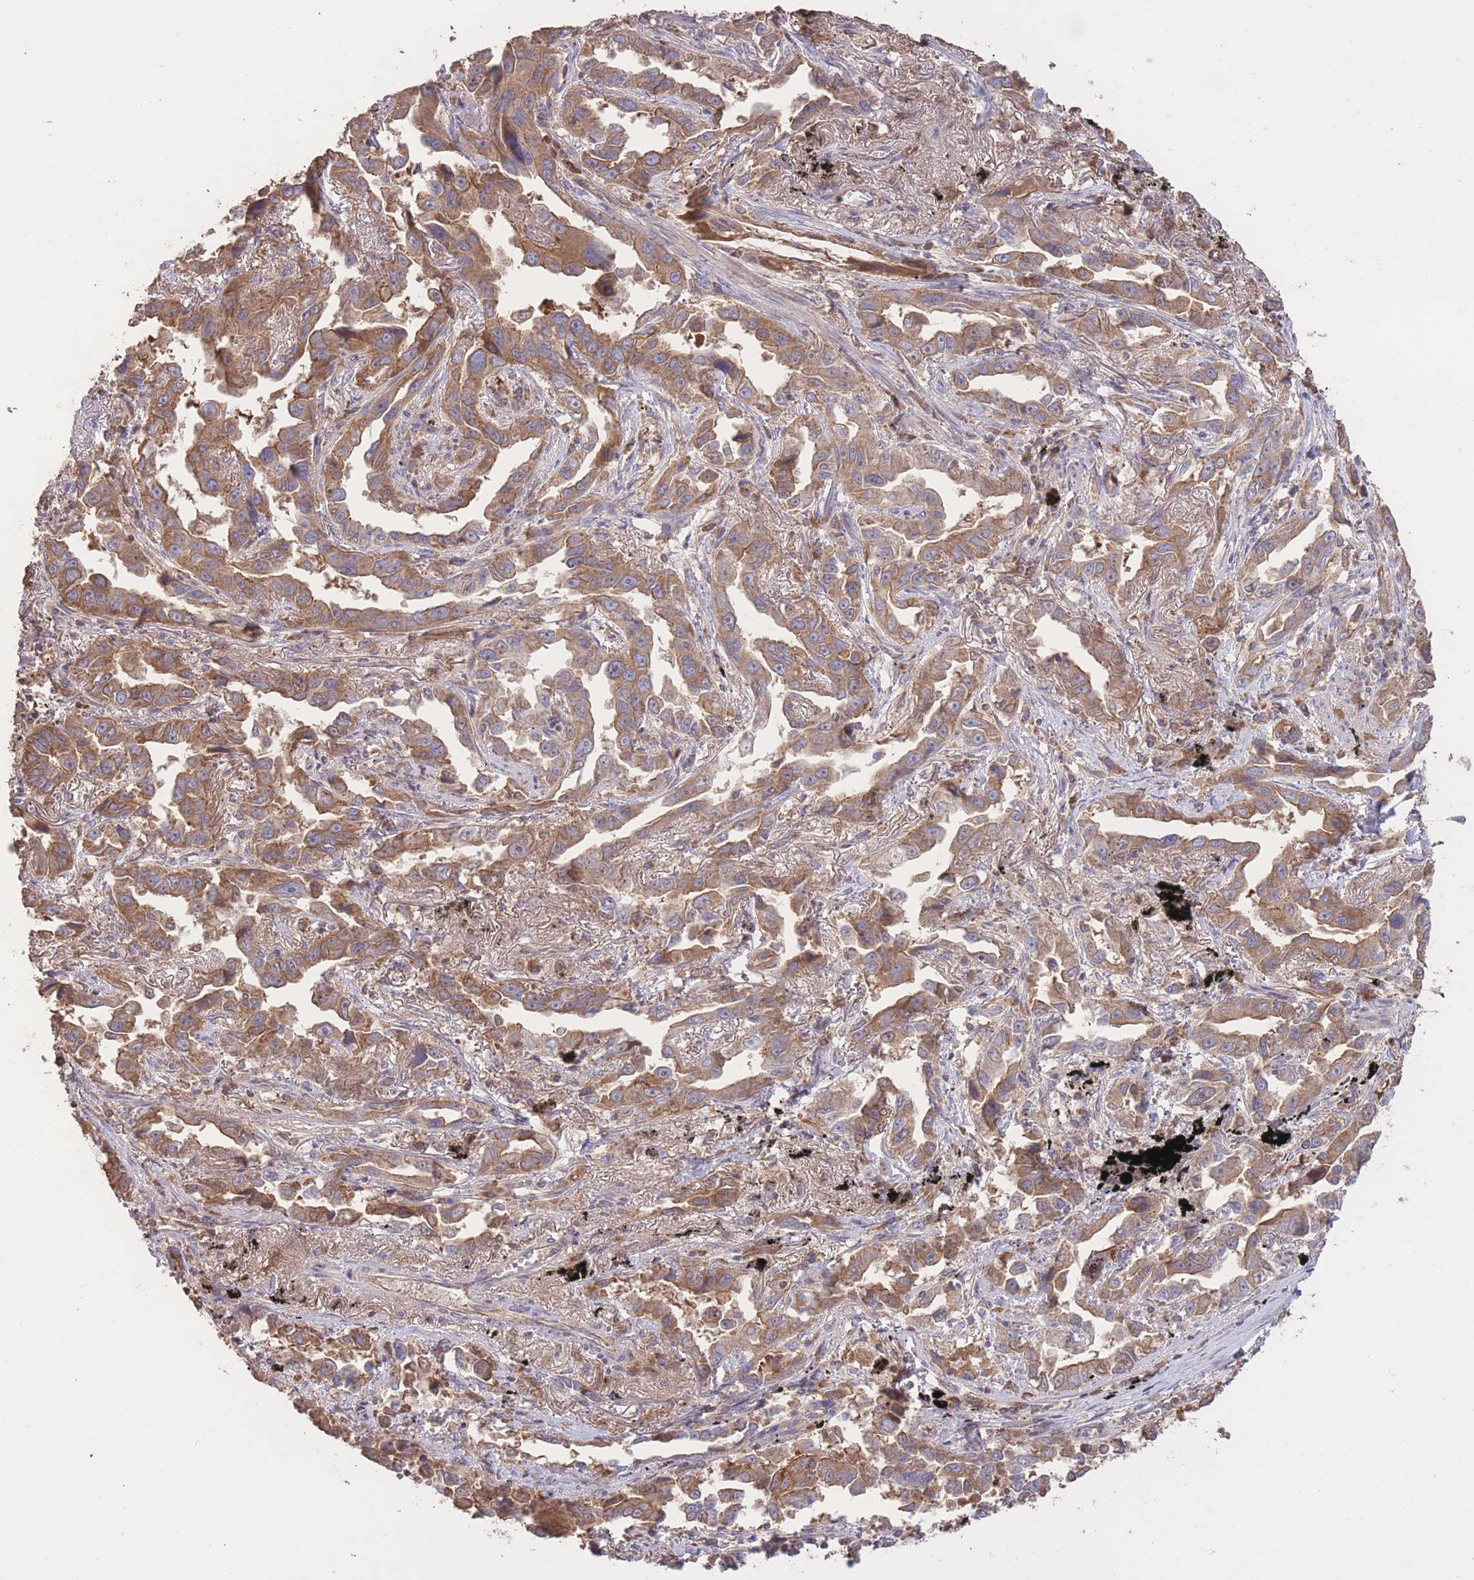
{"staining": {"intensity": "moderate", "quantity": ">75%", "location": "cytoplasmic/membranous"}, "tissue": "lung cancer", "cell_type": "Tumor cells", "image_type": "cancer", "snomed": [{"axis": "morphology", "description": "Adenocarcinoma, NOS"}, {"axis": "topography", "description": "Lung"}], "caption": "Tumor cells reveal moderate cytoplasmic/membranous expression in approximately >75% of cells in adenocarcinoma (lung).", "gene": "EEF1AKMT1", "patient": {"sex": "male", "age": 67}}